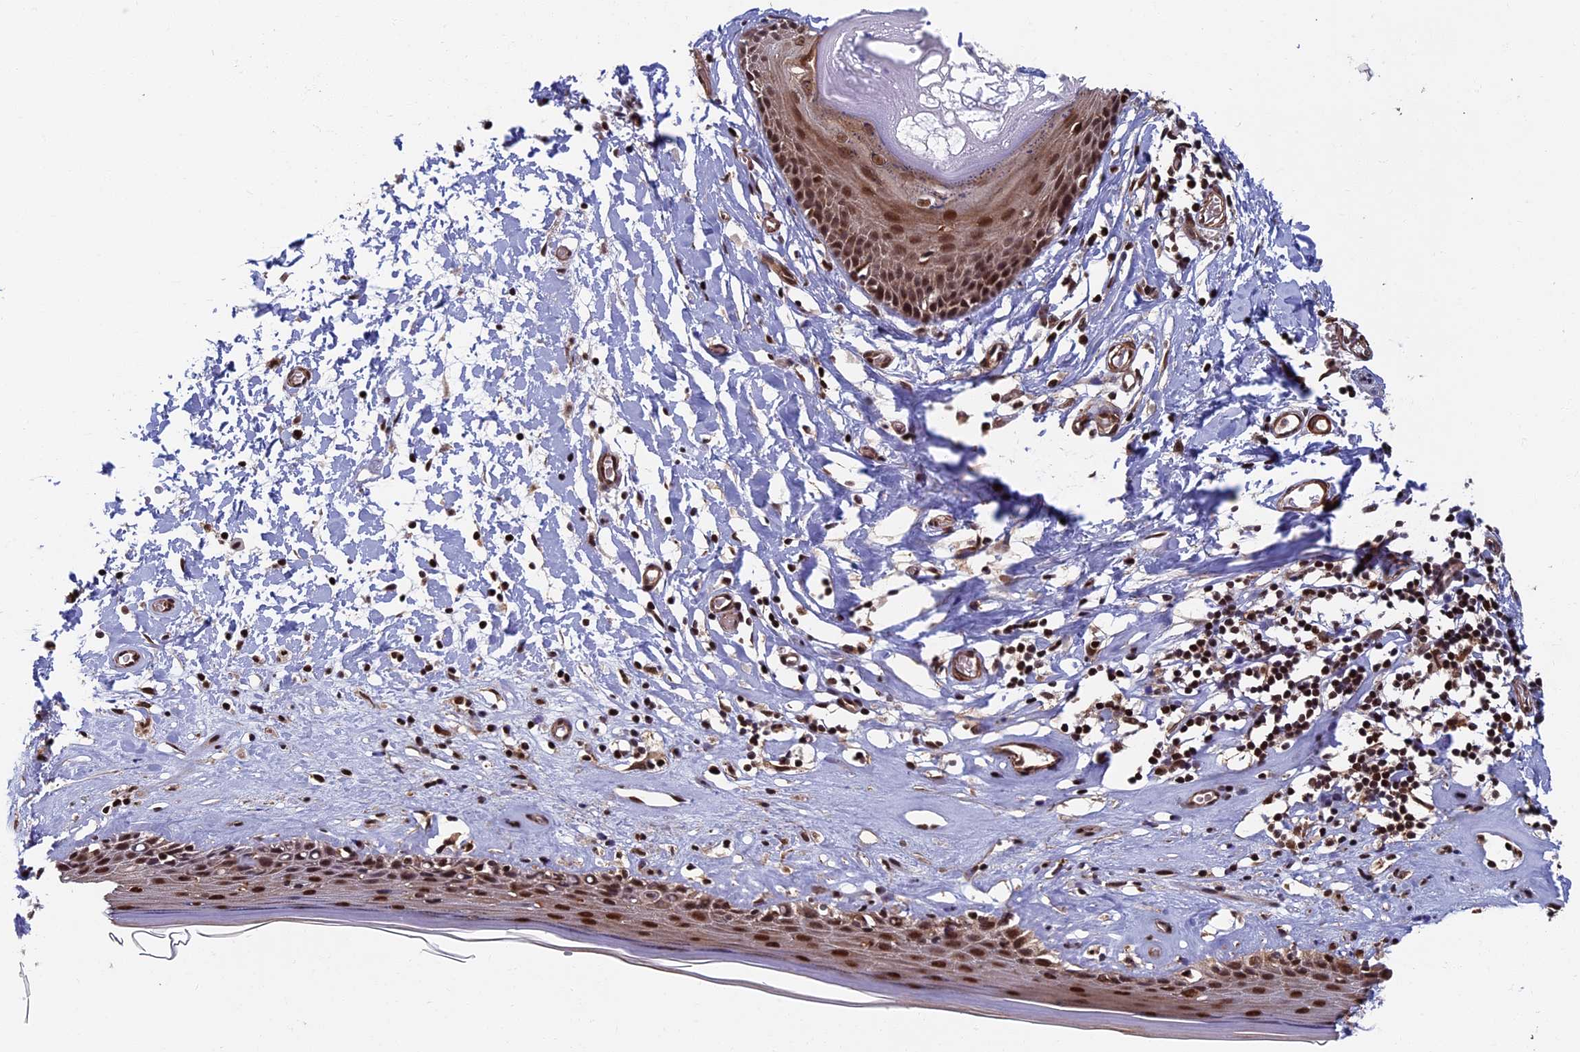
{"staining": {"intensity": "moderate", "quantity": ">75%", "location": "cytoplasmic/membranous,nuclear"}, "tissue": "skin", "cell_type": "Epidermal cells", "image_type": "normal", "snomed": [{"axis": "morphology", "description": "Normal tissue, NOS"}, {"axis": "topography", "description": "Adipose tissue"}, {"axis": "topography", "description": "Vascular tissue"}, {"axis": "topography", "description": "Vulva"}, {"axis": "topography", "description": "Peripheral nerve tissue"}], "caption": "A brown stain labels moderate cytoplasmic/membranous,nuclear expression of a protein in epidermal cells of benign human skin.", "gene": "CTDP1", "patient": {"sex": "female", "age": 86}}